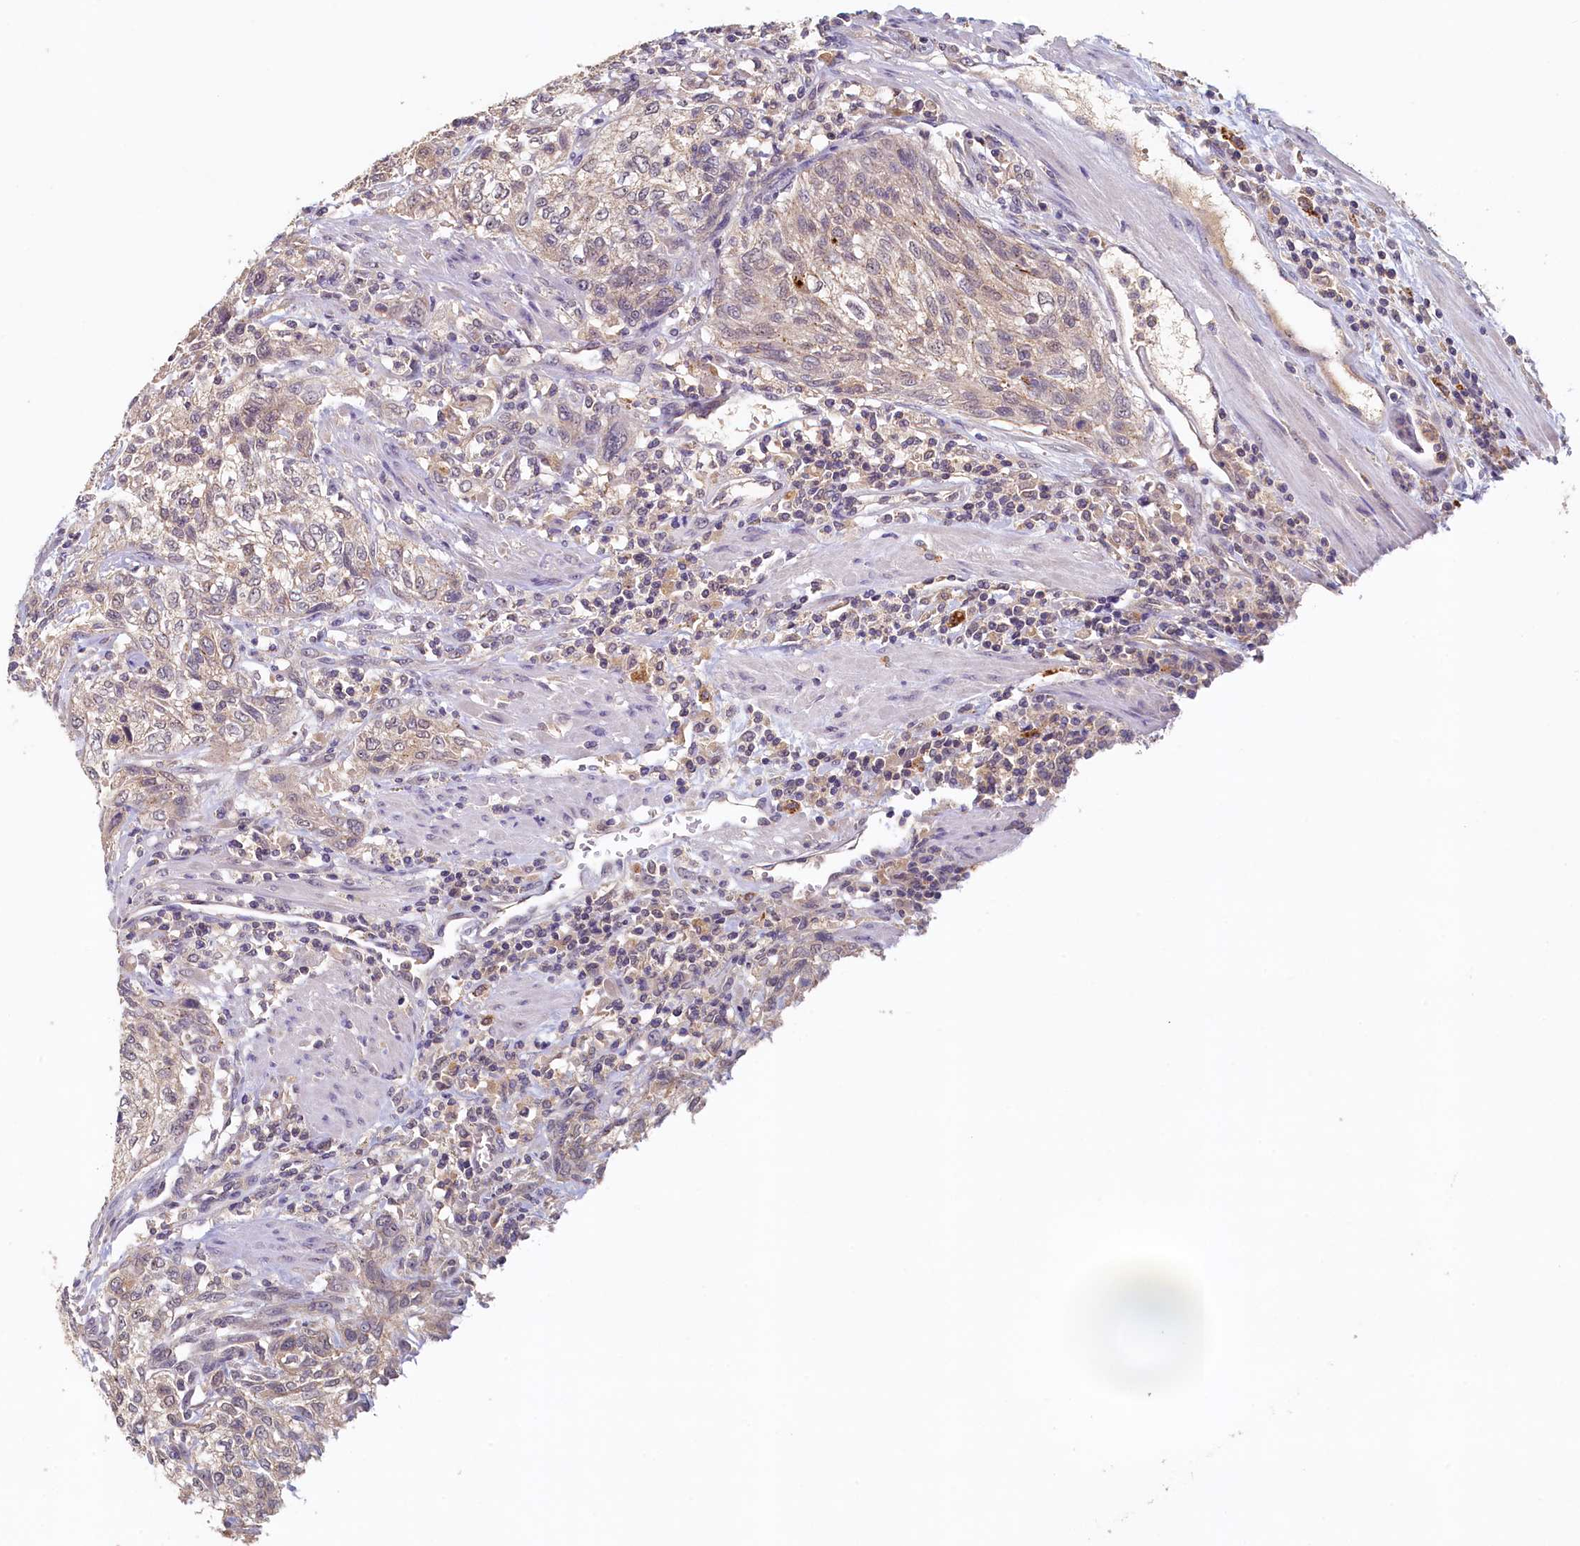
{"staining": {"intensity": "weak", "quantity": "25%-75%", "location": "cytoplasmic/membranous"}, "tissue": "urothelial cancer", "cell_type": "Tumor cells", "image_type": "cancer", "snomed": [{"axis": "morphology", "description": "Normal tissue, NOS"}, {"axis": "morphology", "description": "Urothelial carcinoma, NOS"}, {"axis": "topography", "description": "Urinary bladder"}, {"axis": "topography", "description": "Peripheral nerve tissue"}], "caption": "Tumor cells demonstrate low levels of weak cytoplasmic/membranous expression in approximately 25%-75% of cells in human transitional cell carcinoma.", "gene": "NUBP2", "patient": {"sex": "male", "age": 35}}